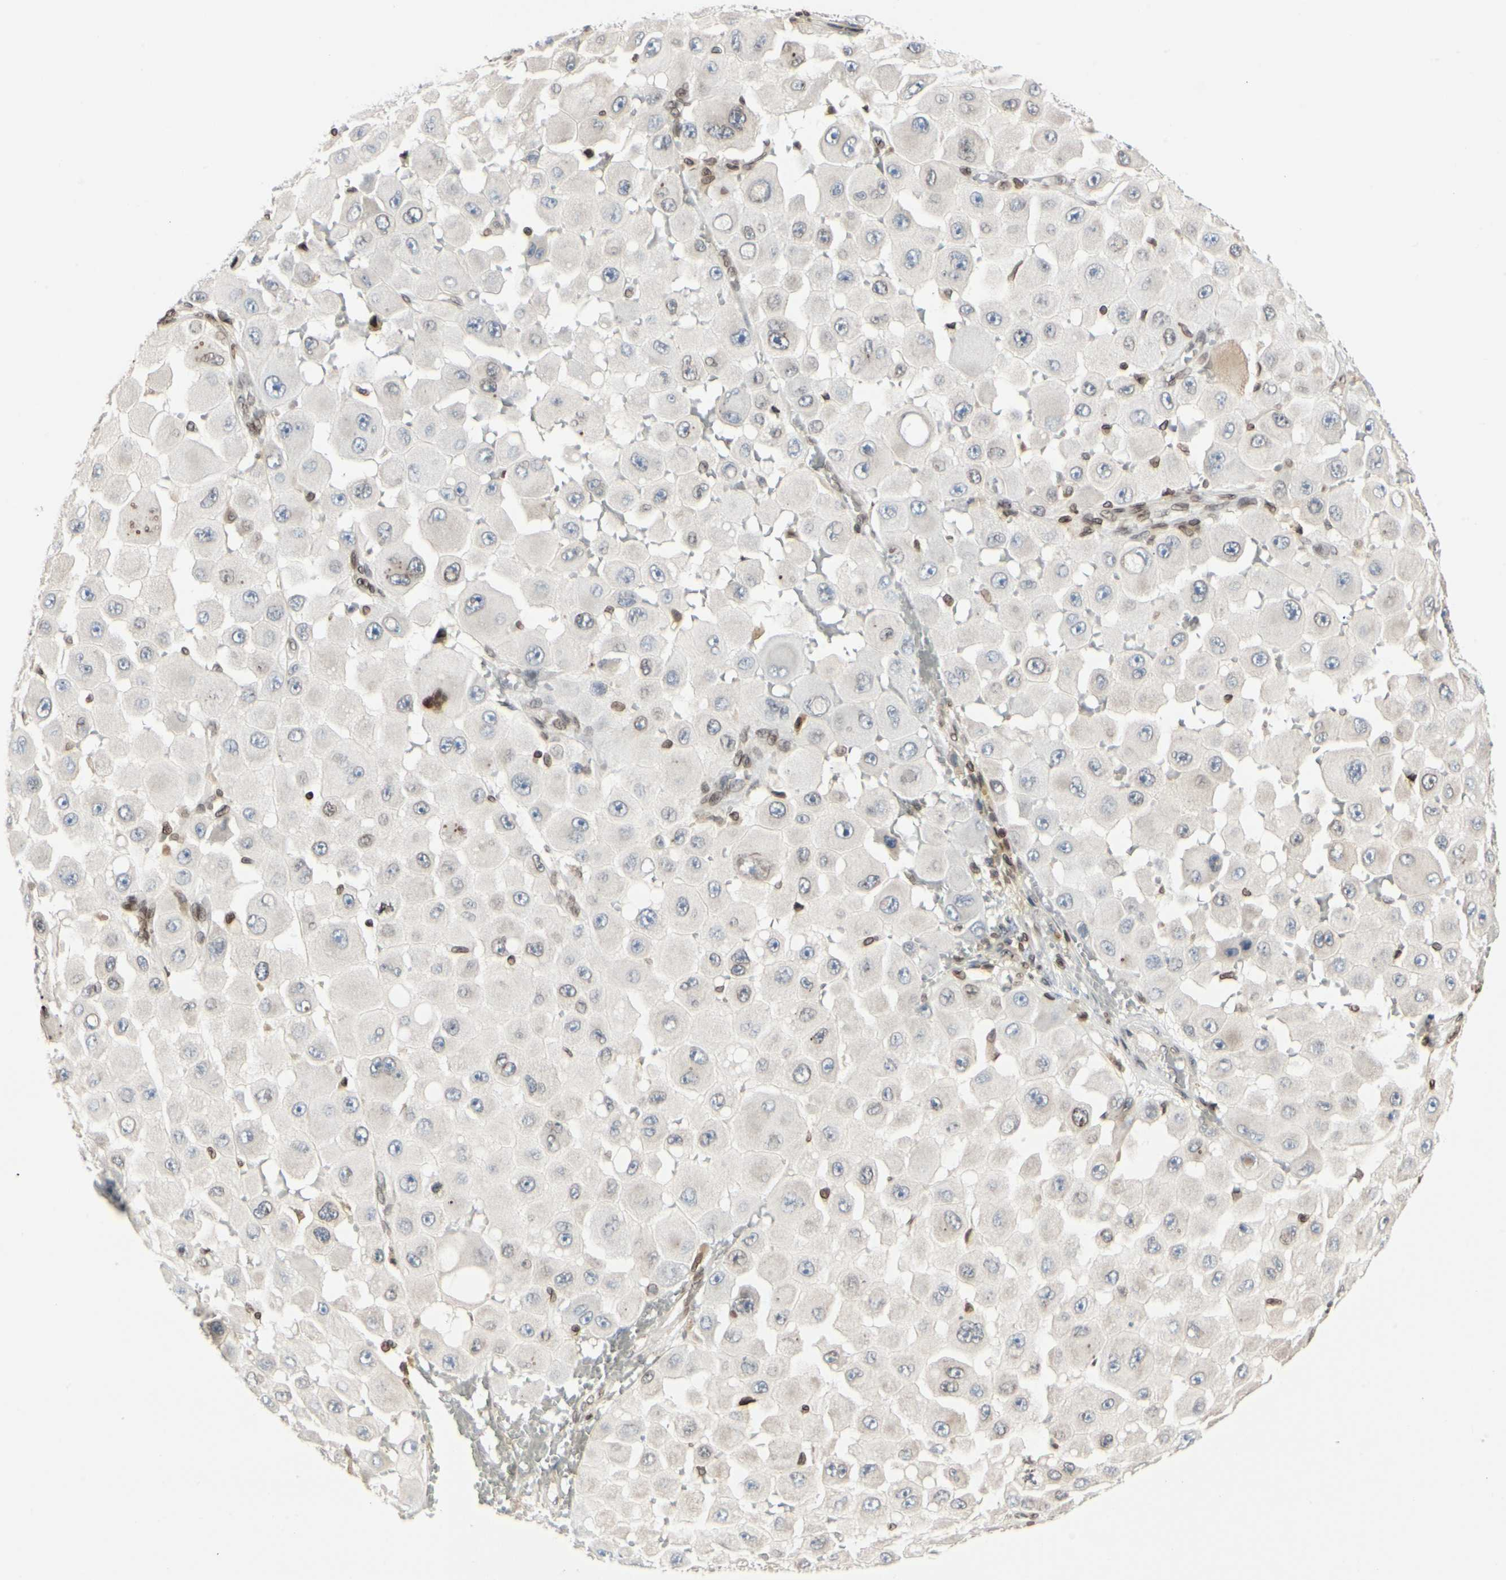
{"staining": {"intensity": "negative", "quantity": "none", "location": "none"}, "tissue": "melanoma", "cell_type": "Tumor cells", "image_type": "cancer", "snomed": [{"axis": "morphology", "description": "Malignant melanoma, NOS"}, {"axis": "topography", "description": "Skin"}], "caption": "High power microscopy histopathology image of an IHC photomicrograph of melanoma, revealing no significant staining in tumor cells.", "gene": "TMPO", "patient": {"sex": "female", "age": 81}}